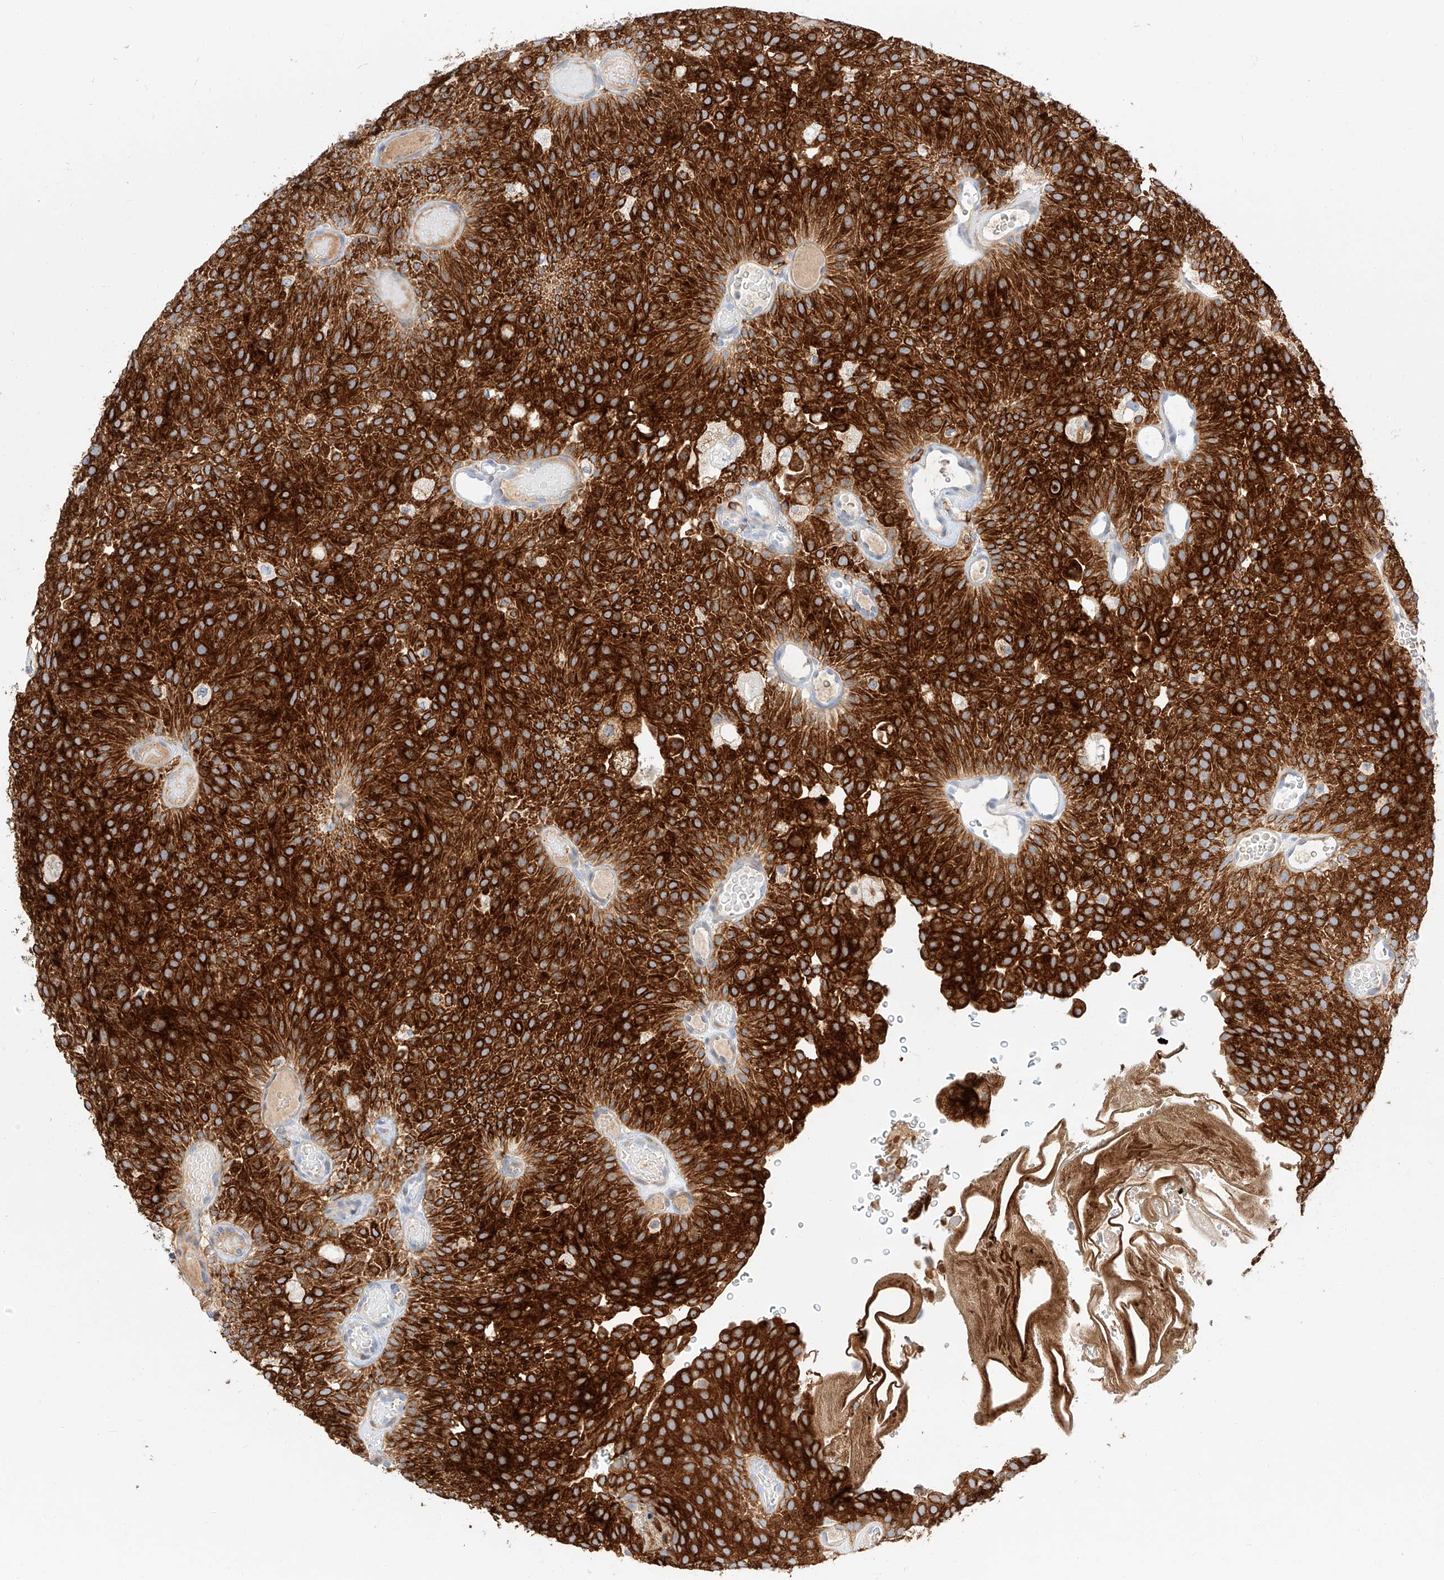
{"staining": {"intensity": "strong", "quantity": ">75%", "location": "cytoplasmic/membranous"}, "tissue": "urothelial cancer", "cell_type": "Tumor cells", "image_type": "cancer", "snomed": [{"axis": "morphology", "description": "Urothelial carcinoma, Low grade"}, {"axis": "topography", "description": "Urinary bladder"}], "caption": "Urothelial carcinoma (low-grade) stained with a brown dye reveals strong cytoplasmic/membranous positive staining in approximately >75% of tumor cells.", "gene": "MAP7", "patient": {"sex": "male", "age": 78}}